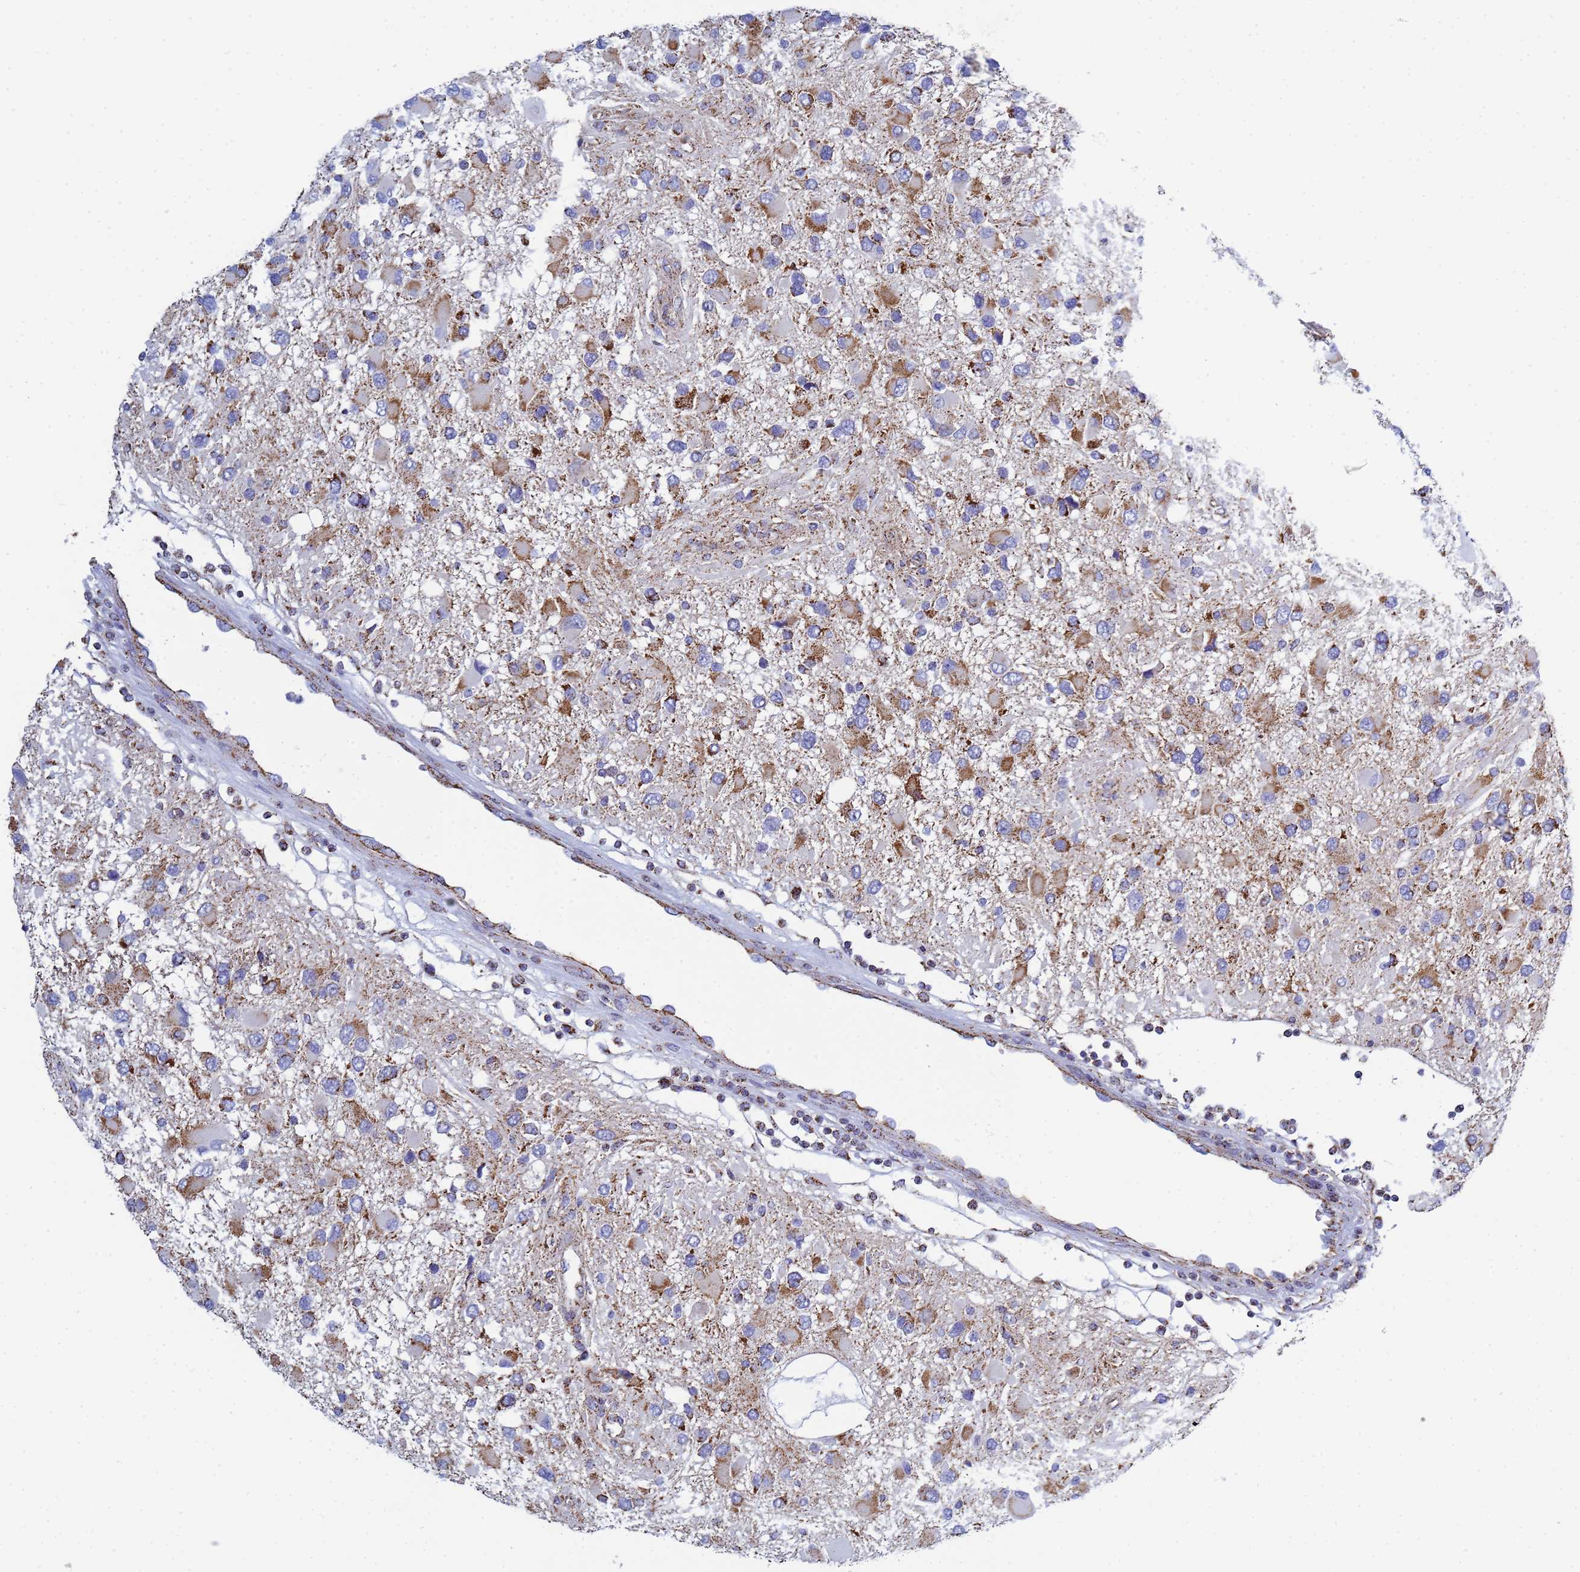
{"staining": {"intensity": "moderate", "quantity": "25%-75%", "location": "cytoplasmic/membranous"}, "tissue": "glioma", "cell_type": "Tumor cells", "image_type": "cancer", "snomed": [{"axis": "morphology", "description": "Glioma, malignant, High grade"}, {"axis": "topography", "description": "Brain"}], "caption": "Immunohistochemical staining of malignant glioma (high-grade) displays medium levels of moderate cytoplasmic/membranous protein staining in about 25%-75% of tumor cells. The protein is stained brown, and the nuclei are stained in blue (DAB IHC with brightfield microscopy, high magnification).", "gene": "COQ4", "patient": {"sex": "male", "age": 53}}